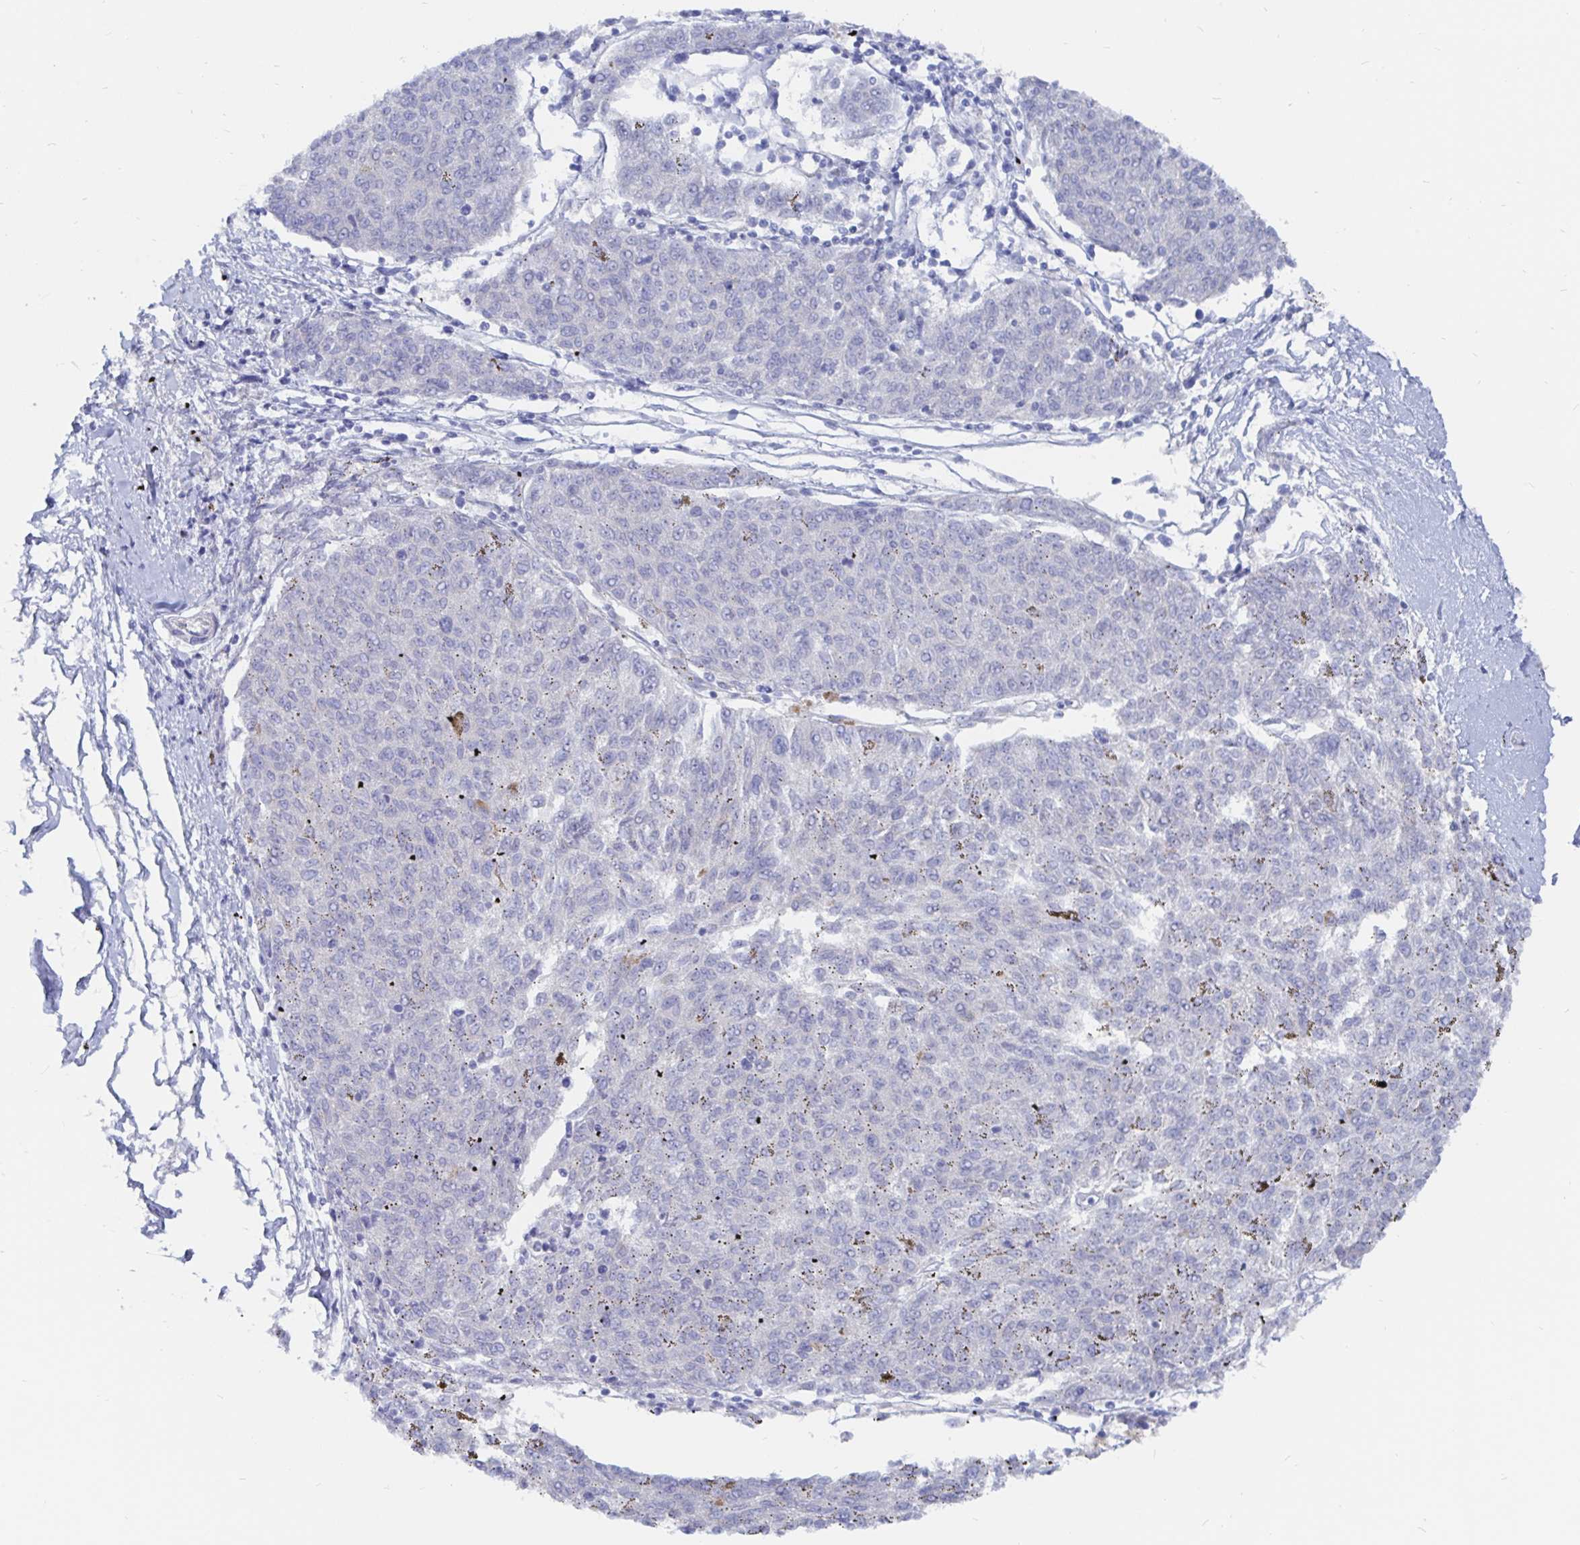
{"staining": {"intensity": "negative", "quantity": "none", "location": "none"}, "tissue": "melanoma", "cell_type": "Tumor cells", "image_type": "cancer", "snomed": [{"axis": "morphology", "description": "Malignant melanoma, NOS"}, {"axis": "topography", "description": "Skin"}], "caption": "Malignant melanoma was stained to show a protein in brown. There is no significant positivity in tumor cells. (Stains: DAB immunohistochemistry with hematoxylin counter stain, Microscopy: brightfield microscopy at high magnification).", "gene": "COX16", "patient": {"sex": "female", "age": 72}}